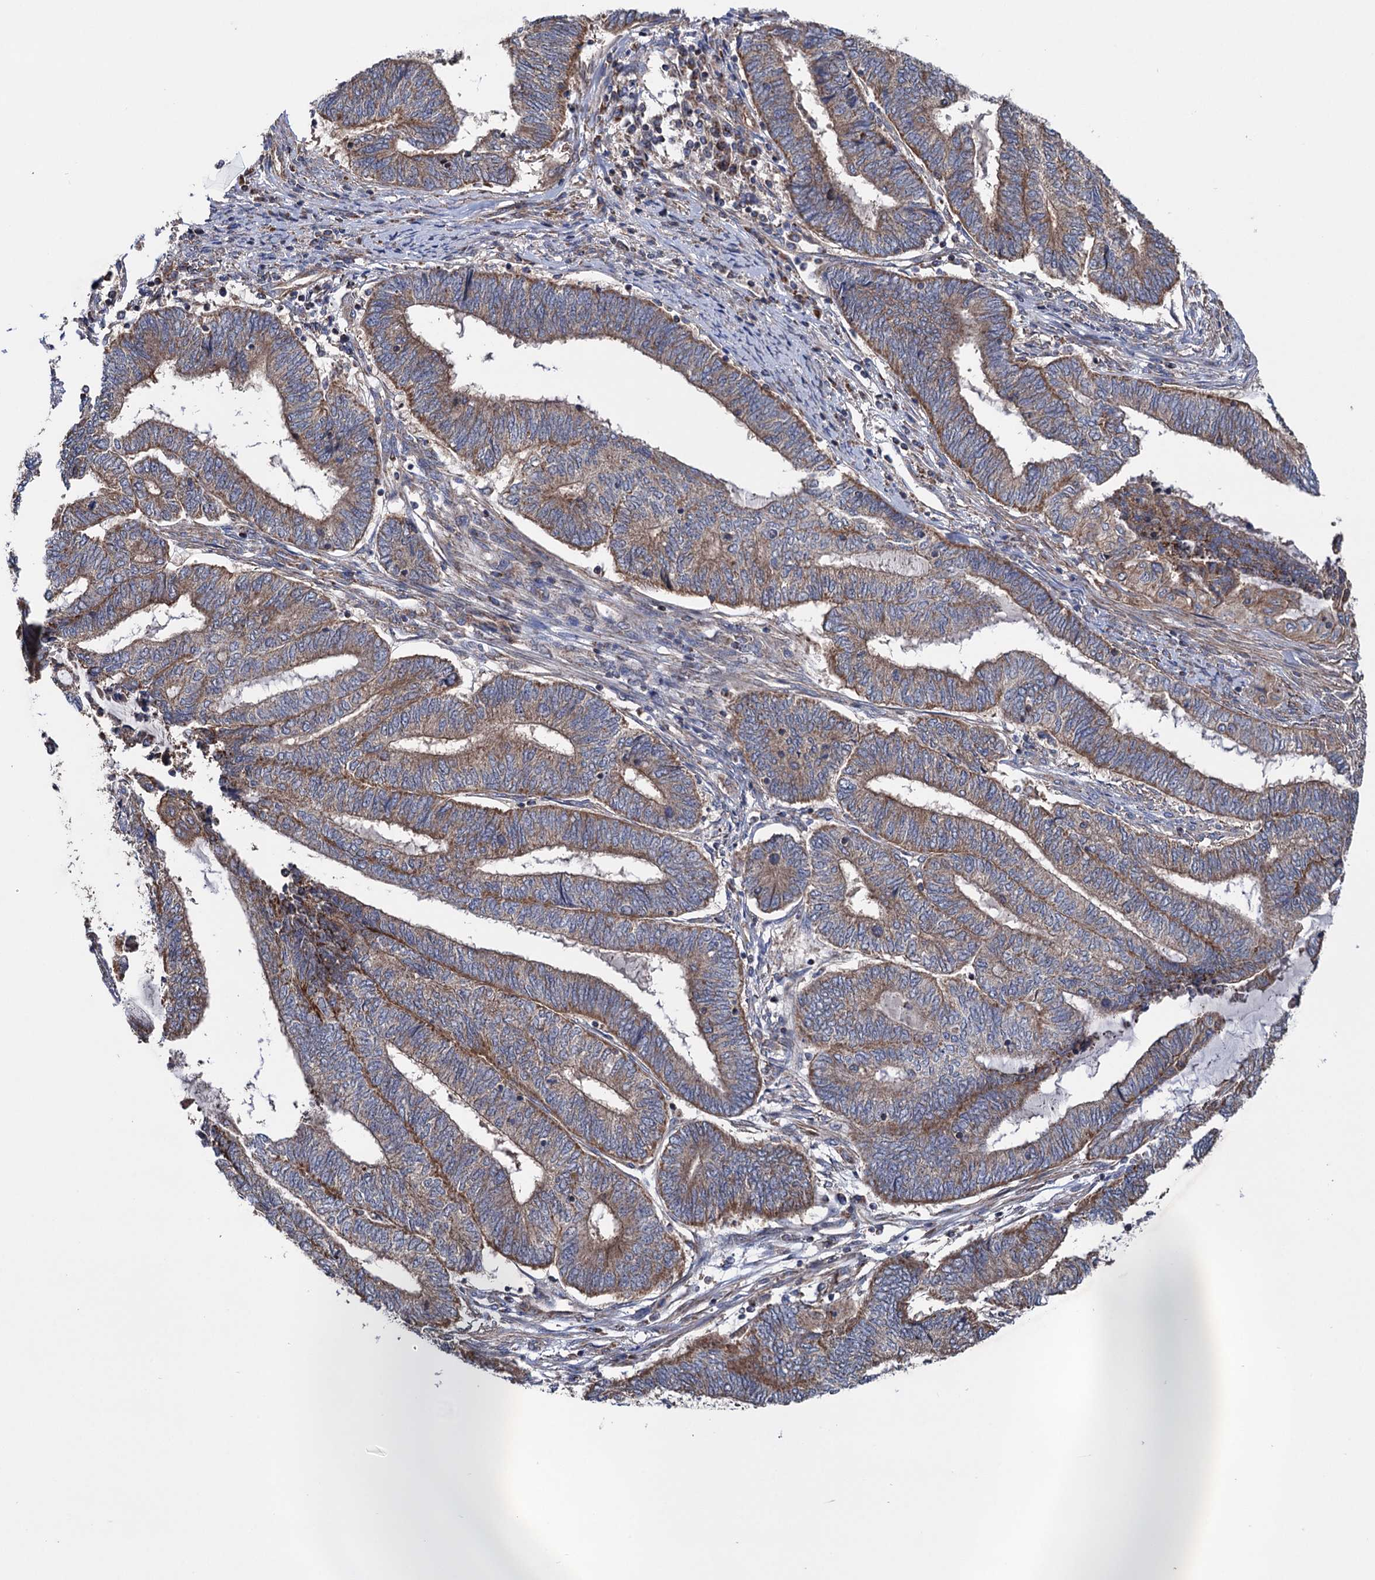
{"staining": {"intensity": "moderate", "quantity": ">75%", "location": "cytoplasmic/membranous"}, "tissue": "endometrial cancer", "cell_type": "Tumor cells", "image_type": "cancer", "snomed": [{"axis": "morphology", "description": "Adenocarcinoma, NOS"}, {"axis": "topography", "description": "Uterus"}, {"axis": "topography", "description": "Endometrium"}], "caption": "Endometrial cancer (adenocarcinoma) tissue reveals moderate cytoplasmic/membranous expression in approximately >75% of tumor cells (DAB (3,3'-diaminobenzidine) = brown stain, brightfield microscopy at high magnification).", "gene": "SUCLA2", "patient": {"sex": "female", "age": 70}}